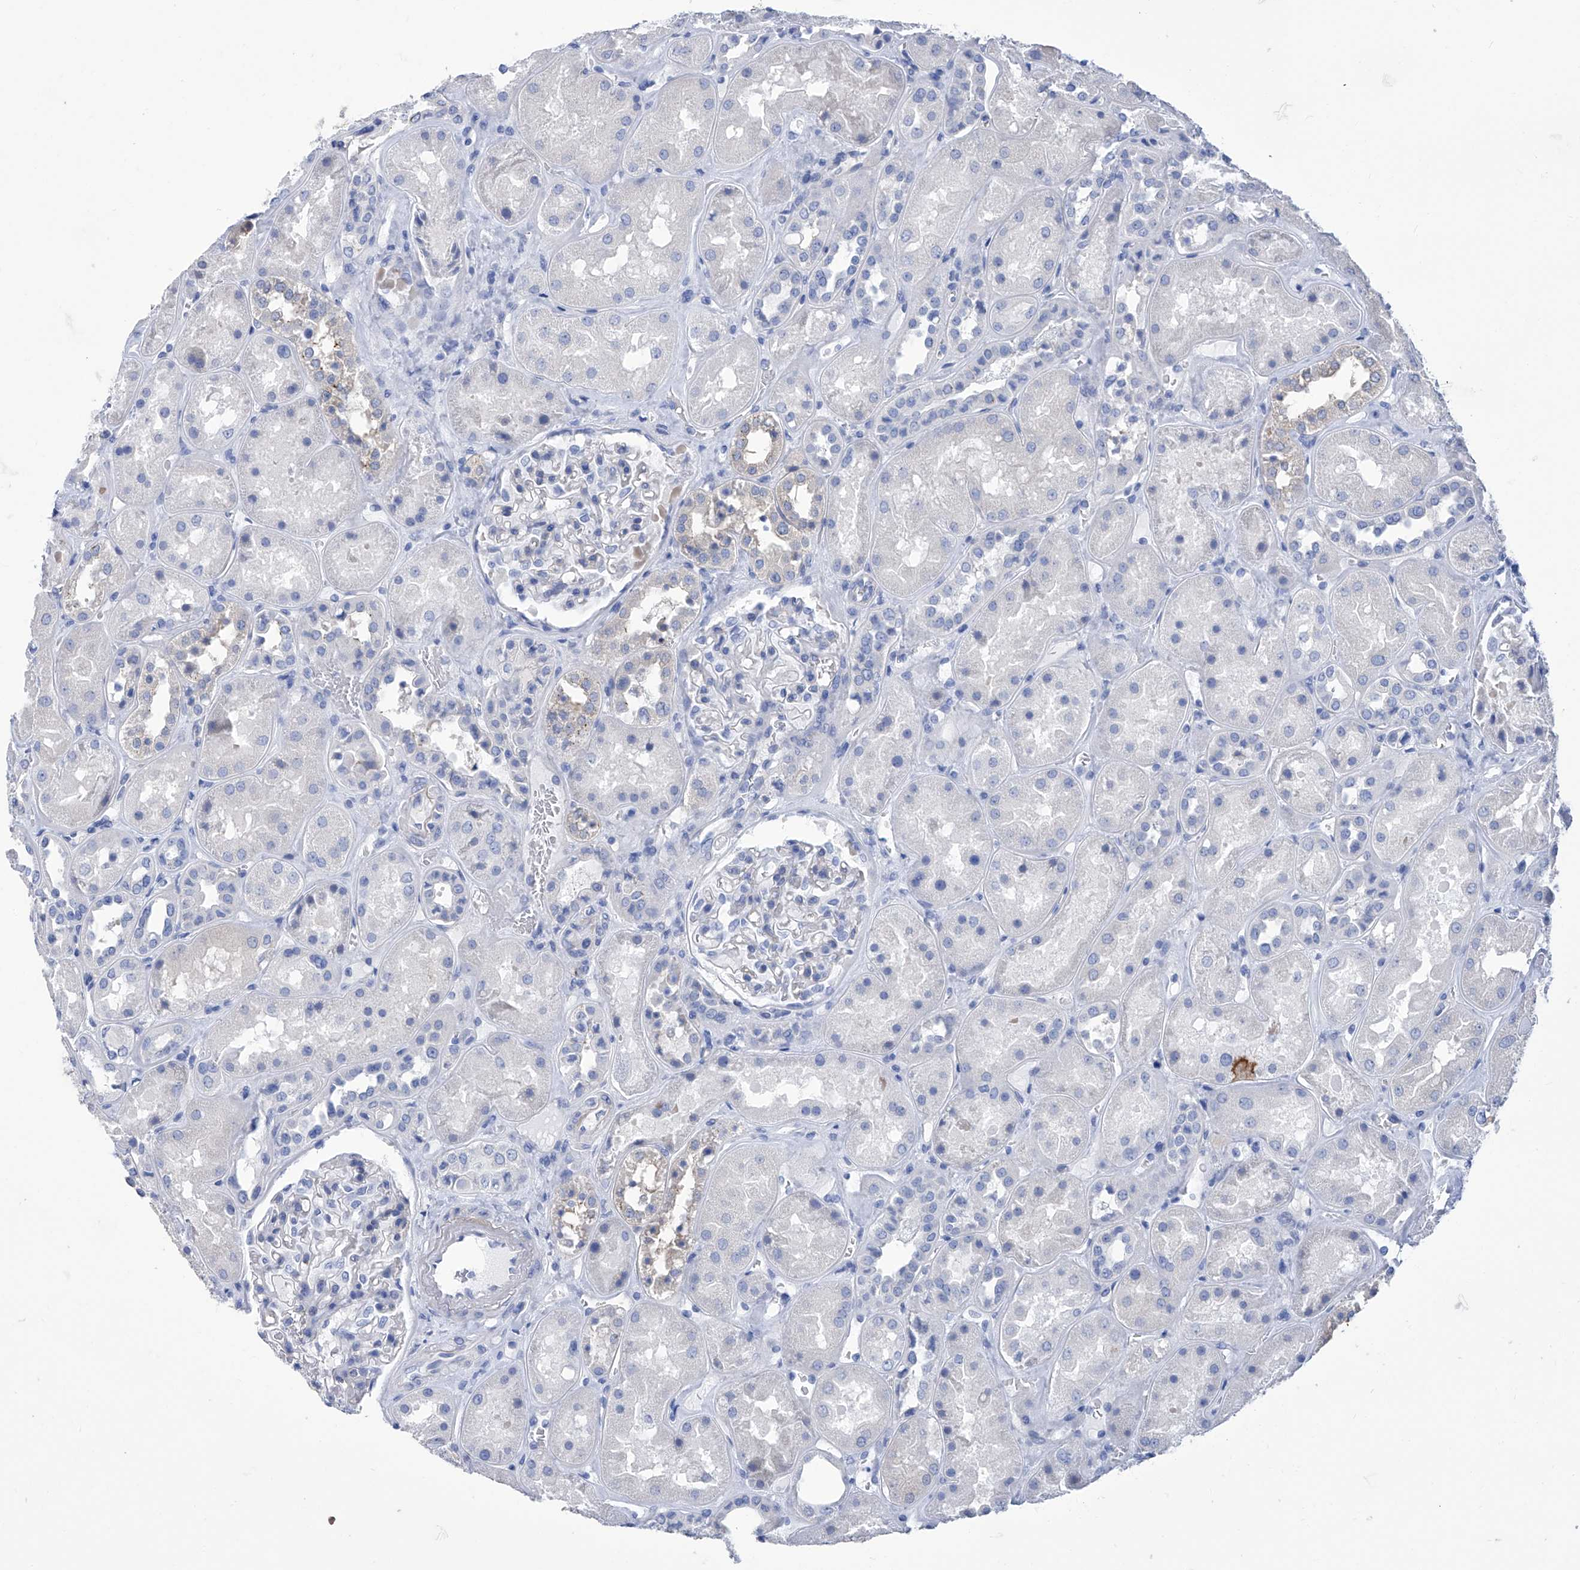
{"staining": {"intensity": "negative", "quantity": "none", "location": "none"}, "tissue": "kidney", "cell_type": "Cells in glomeruli", "image_type": "normal", "snomed": [{"axis": "morphology", "description": "Normal tissue, NOS"}, {"axis": "topography", "description": "Kidney"}], "caption": "The image reveals no significant positivity in cells in glomeruli of kidney. (Brightfield microscopy of DAB (3,3'-diaminobenzidine) IHC at high magnification).", "gene": "SMS", "patient": {"sex": "male", "age": 70}}